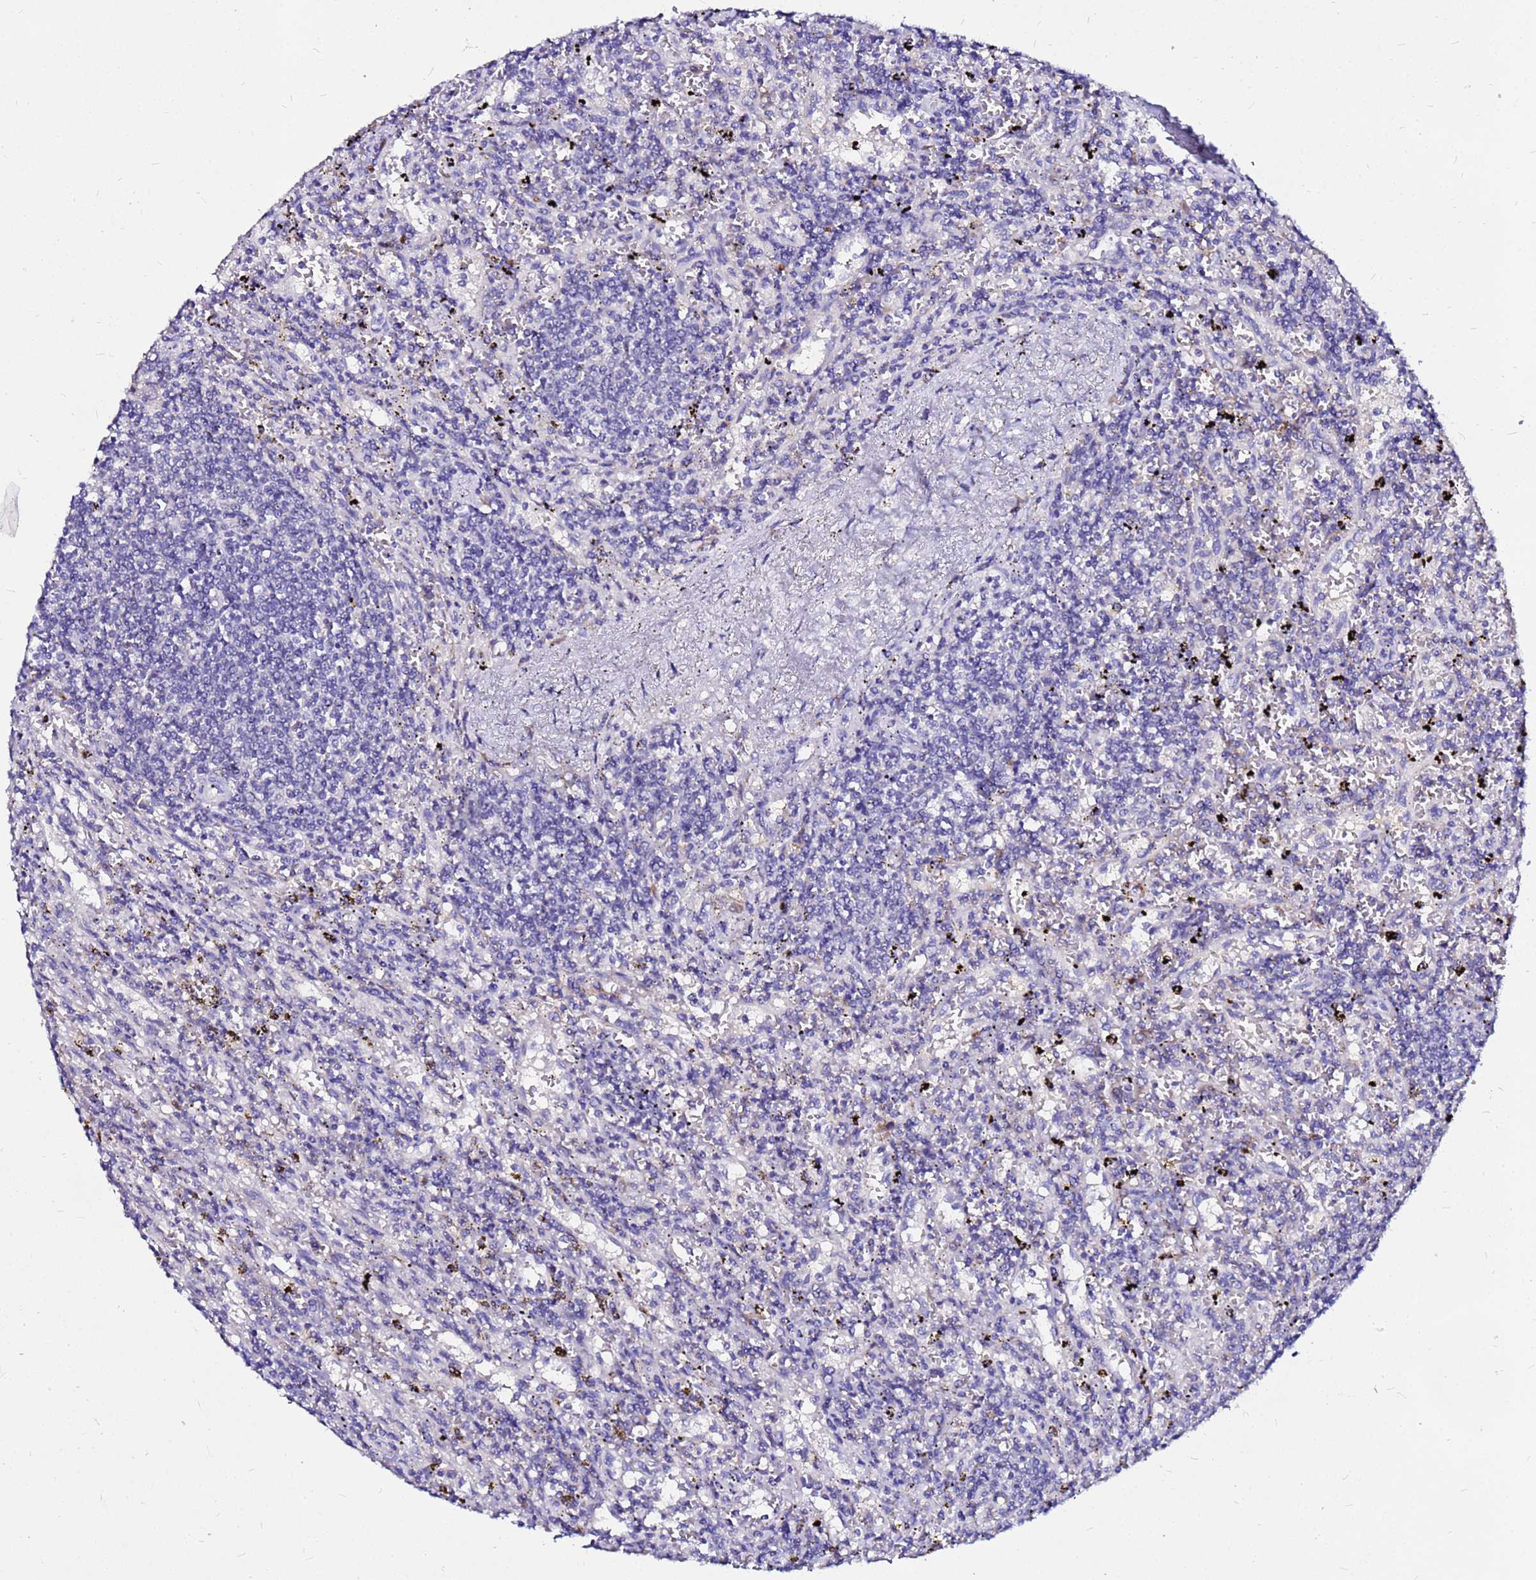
{"staining": {"intensity": "negative", "quantity": "none", "location": "none"}, "tissue": "lymphoma", "cell_type": "Tumor cells", "image_type": "cancer", "snomed": [{"axis": "morphology", "description": "Malignant lymphoma, non-Hodgkin's type, Low grade"}, {"axis": "topography", "description": "Spleen"}], "caption": "Immunohistochemical staining of human low-grade malignant lymphoma, non-Hodgkin's type demonstrates no significant staining in tumor cells.", "gene": "FAM183A", "patient": {"sex": "male", "age": 76}}